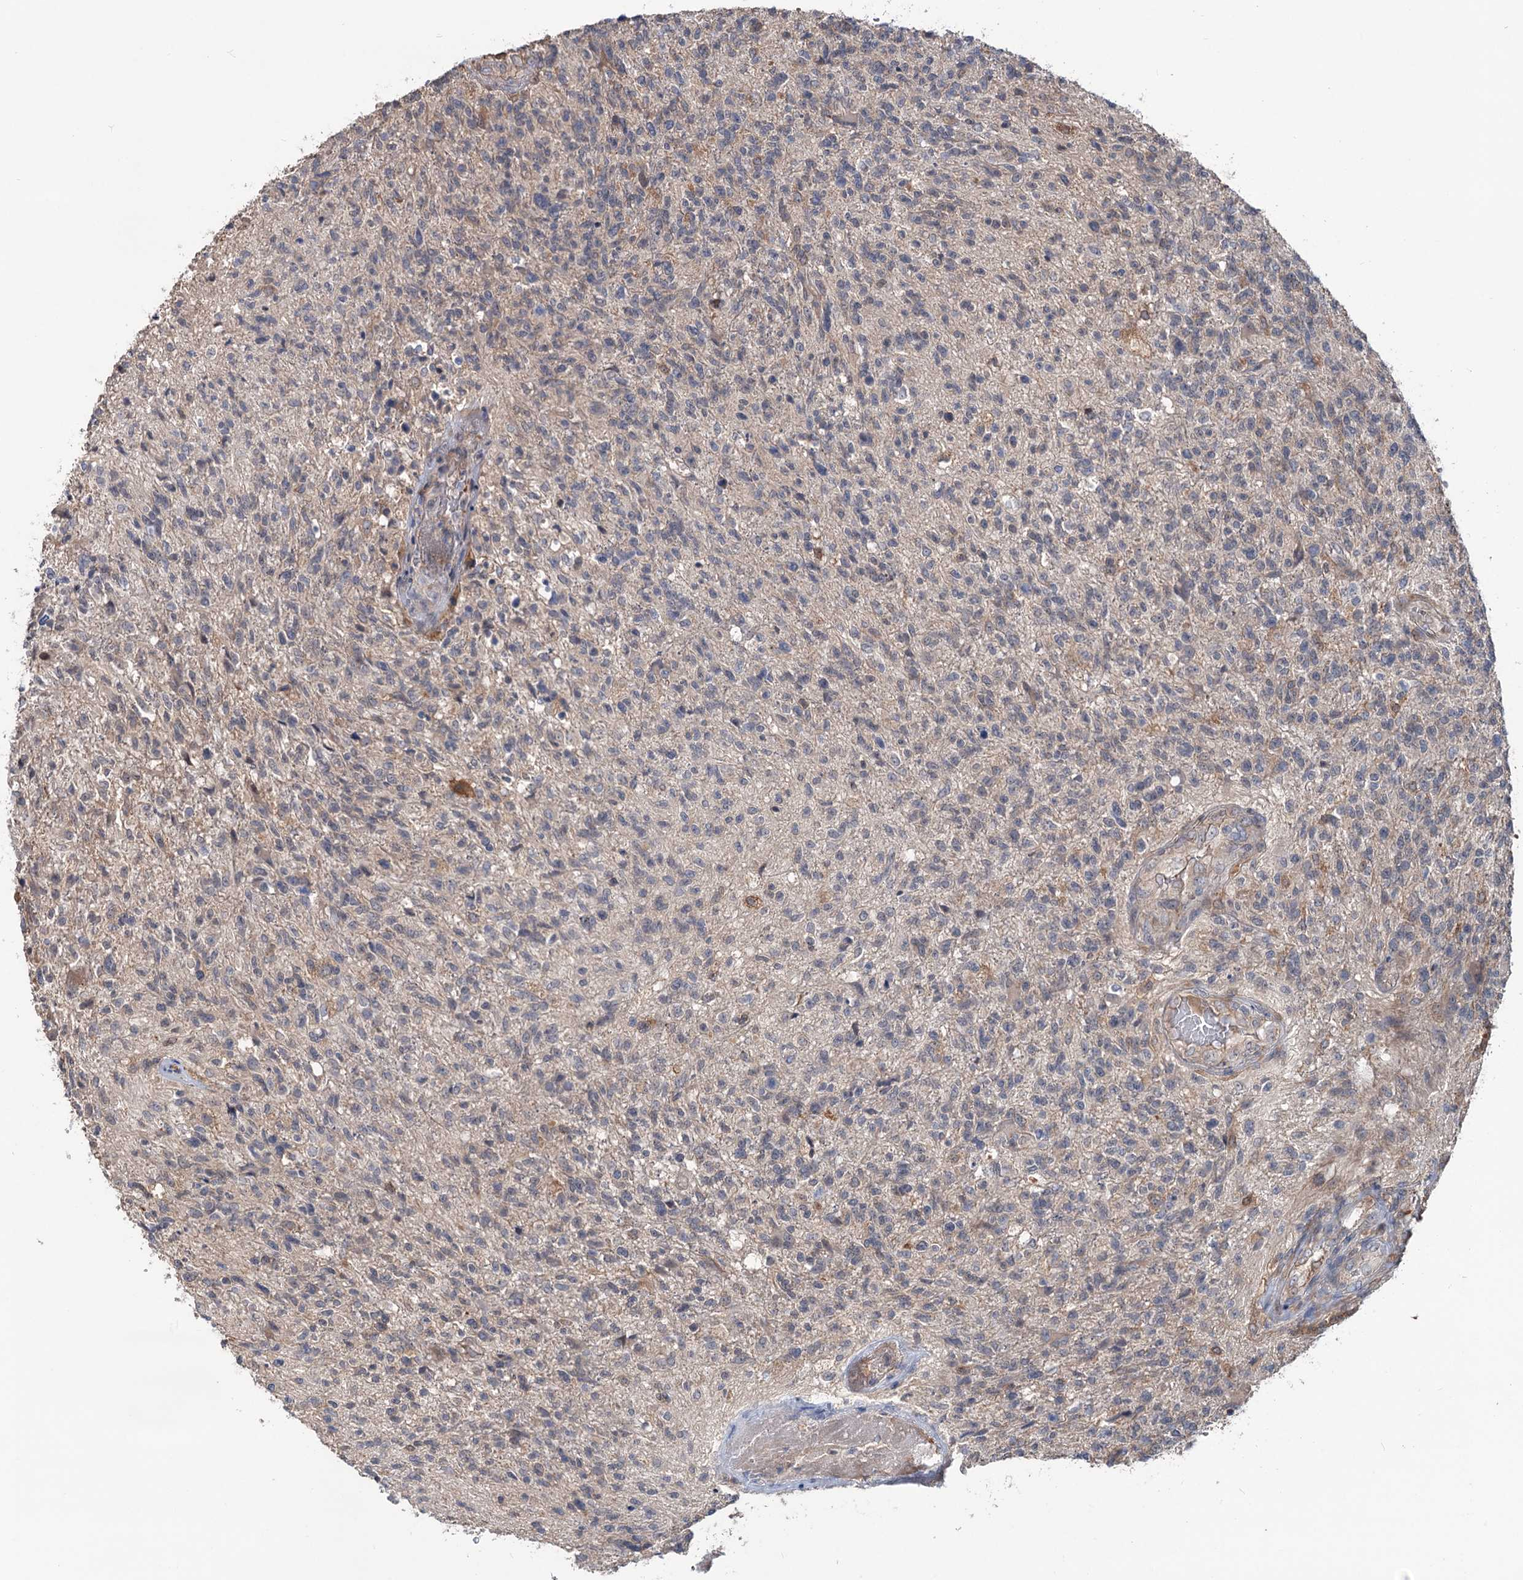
{"staining": {"intensity": "negative", "quantity": "none", "location": "none"}, "tissue": "glioma", "cell_type": "Tumor cells", "image_type": "cancer", "snomed": [{"axis": "morphology", "description": "Glioma, malignant, High grade"}, {"axis": "topography", "description": "Brain"}], "caption": "This is an IHC micrograph of glioma. There is no staining in tumor cells.", "gene": "GRIP1", "patient": {"sex": "male", "age": 56}}